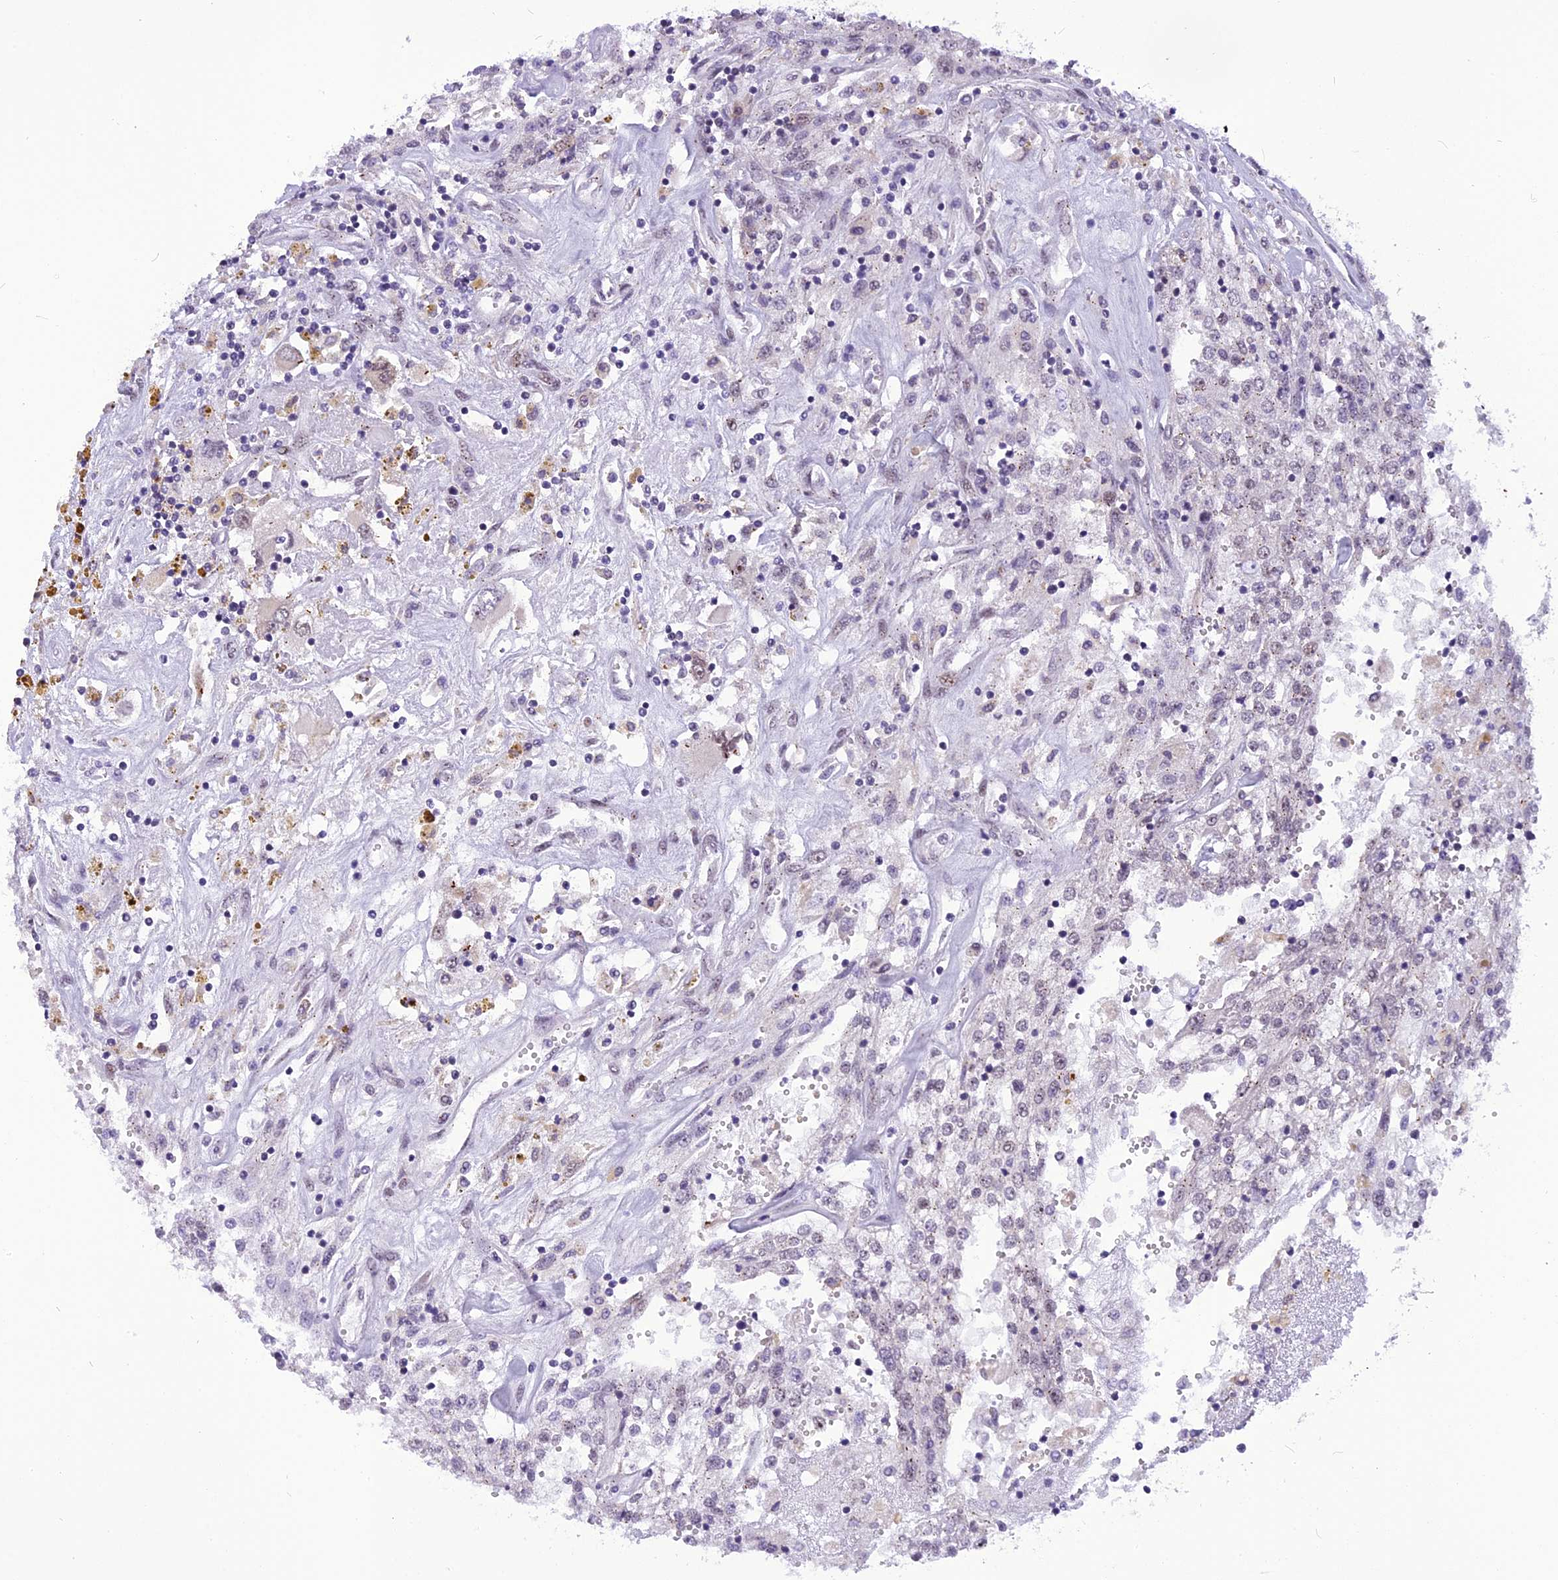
{"staining": {"intensity": "negative", "quantity": "none", "location": "none"}, "tissue": "renal cancer", "cell_type": "Tumor cells", "image_type": "cancer", "snomed": [{"axis": "morphology", "description": "Adenocarcinoma, NOS"}, {"axis": "topography", "description": "Kidney"}], "caption": "A micrograph of renal cancer (adenocarcinoma) stained for a protein exhibits no brown staining in tumor cells.", "gene": "IRF2BP1", "patient": {"sex": "female", "age": 52}}